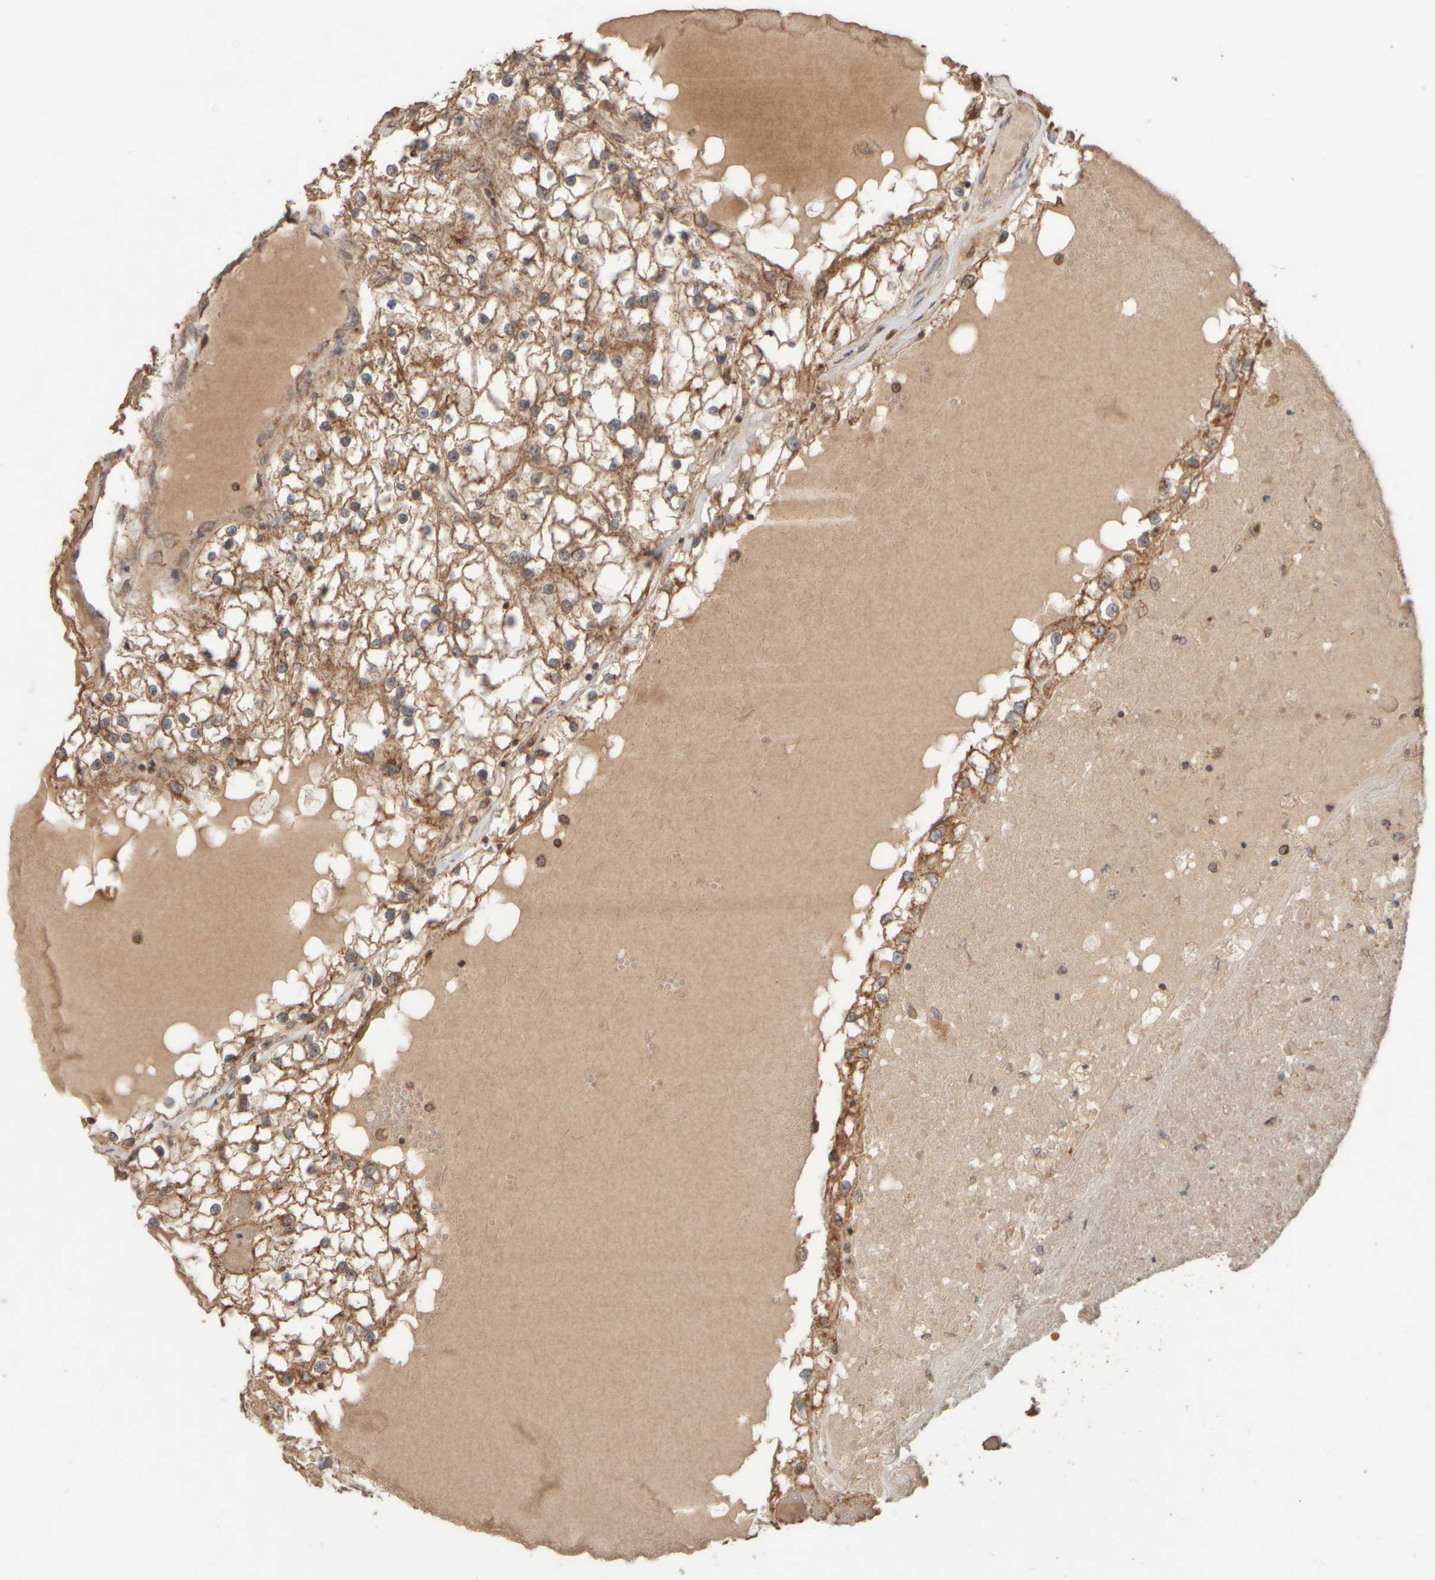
{"staining": {"intensity": "moderate", "quantity": ">75%", "location": "cytoplasmic/membranous"}, "tissue": "renal cancer", "cell_type": "Tumor cells", "image_type": "cancer", "snomed": [{"axis": "morphology", "description": "Adenocarcinoma, NOS"}, {"axis": "topography", "description": "Kidney"}], "caption": "An IHC photomicrograph of neoplastic tissue is shown. Protein staining in brown shows moderate cytoplasmic/membranous positivity in renal adenocarcinoma within tumor cells. Ihc stains the protein of interest in brown and the nuclei are stained blue.", "gene": "EIF2B3", "patient": {"sex": "male", "age": 68}}